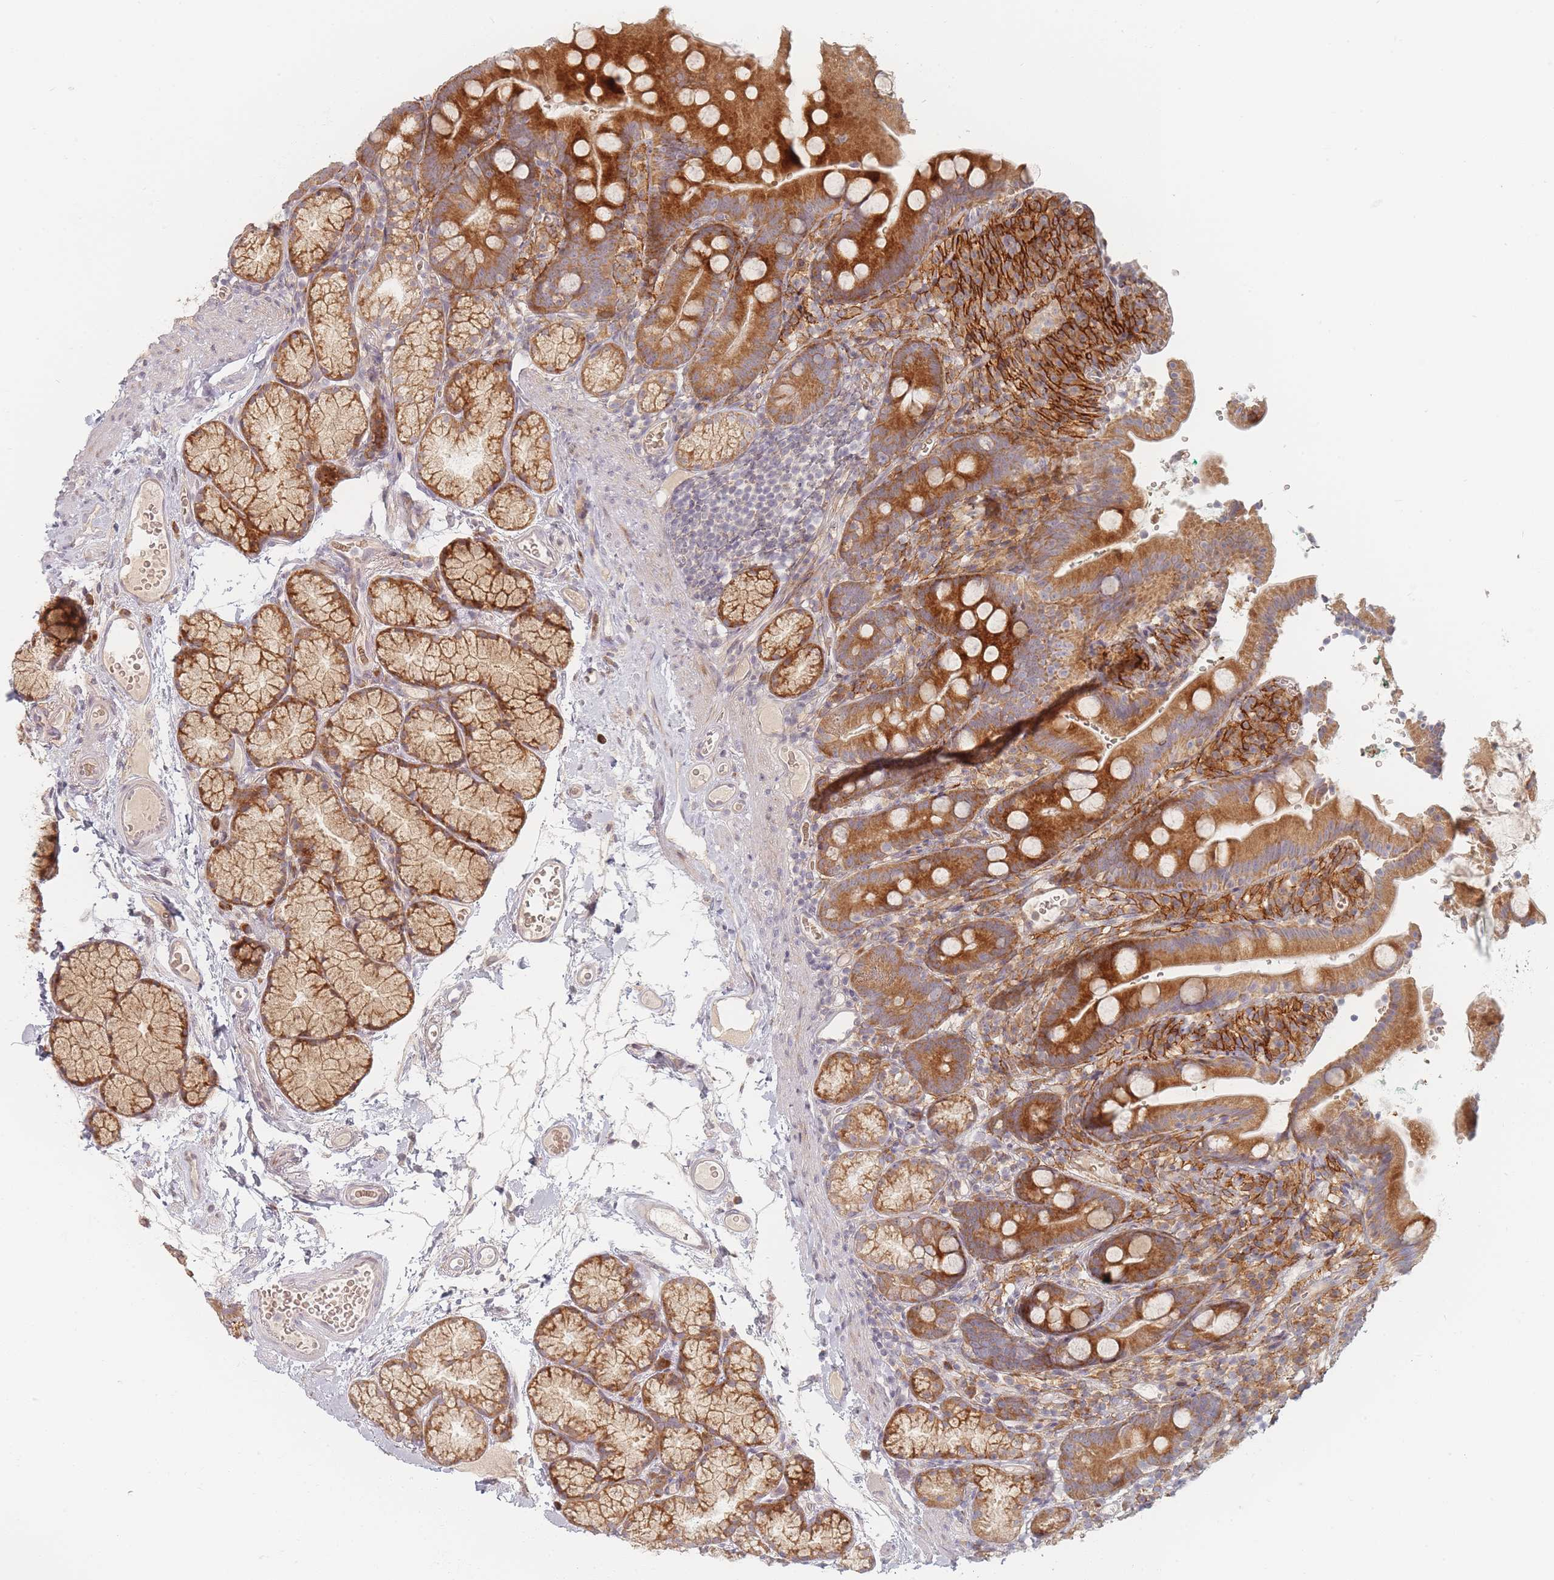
{"staining": {"intensity": "moderate", "quantity": ">75%", "location": "cytoplasmic/membranous"}, "tissue": "duodenum", "cell_type": "Glandular cells", "image_type": "normal", "snomed": [{"axis": "morphology", "description": "Normal tissue, NOS"}, {"axis": "topography", "description": "Duodenum"}], "caption": "Moderate cytoplasmic/membranous protein positivity is seen in approximately >75% of glandular cells in duodenum. Using DAB (3,3'-diaminobenzidine) (brown) and hematoxylin (blue) stains, captured at high magnification using brightfield microscopy.", "gene": "ZKSCAN7", "patient": {"sex": "female", "age": 67}}